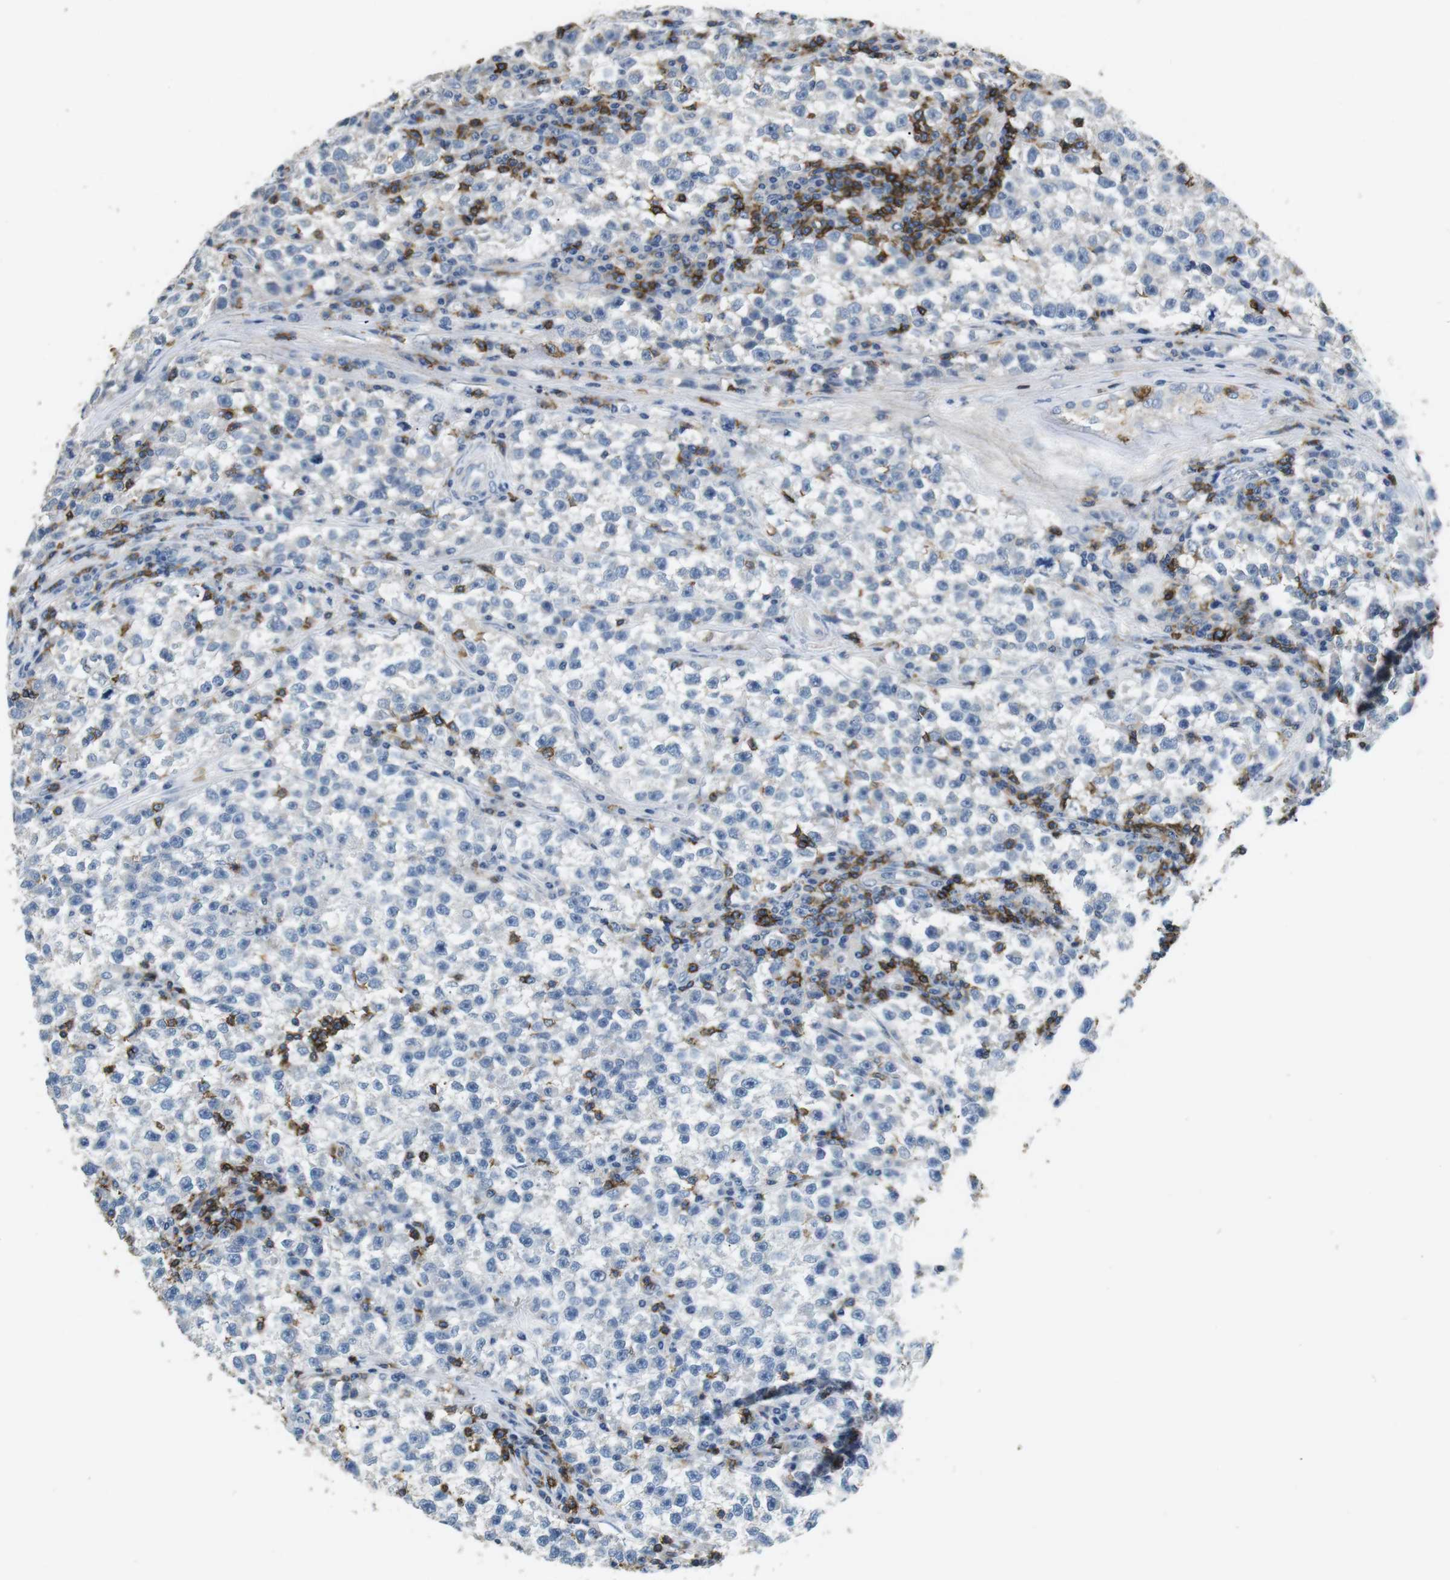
{"staining": {"intensity": "negative", "quantity": "none", "location": "none"}, "tissue": "testis cancer", "cell_type": "Tumor cells", "image_type": "cancer", "snomed": [{"axis": "morphology", "description": "Seminoma, NOS"}, {"axis": "topography", "description": "Testis"}], "caption": "There is no significant expression in tumor cells of testis cancer (seminoma).", "gene": "CD6", "patient": {"sex": "male", "age": 22}}